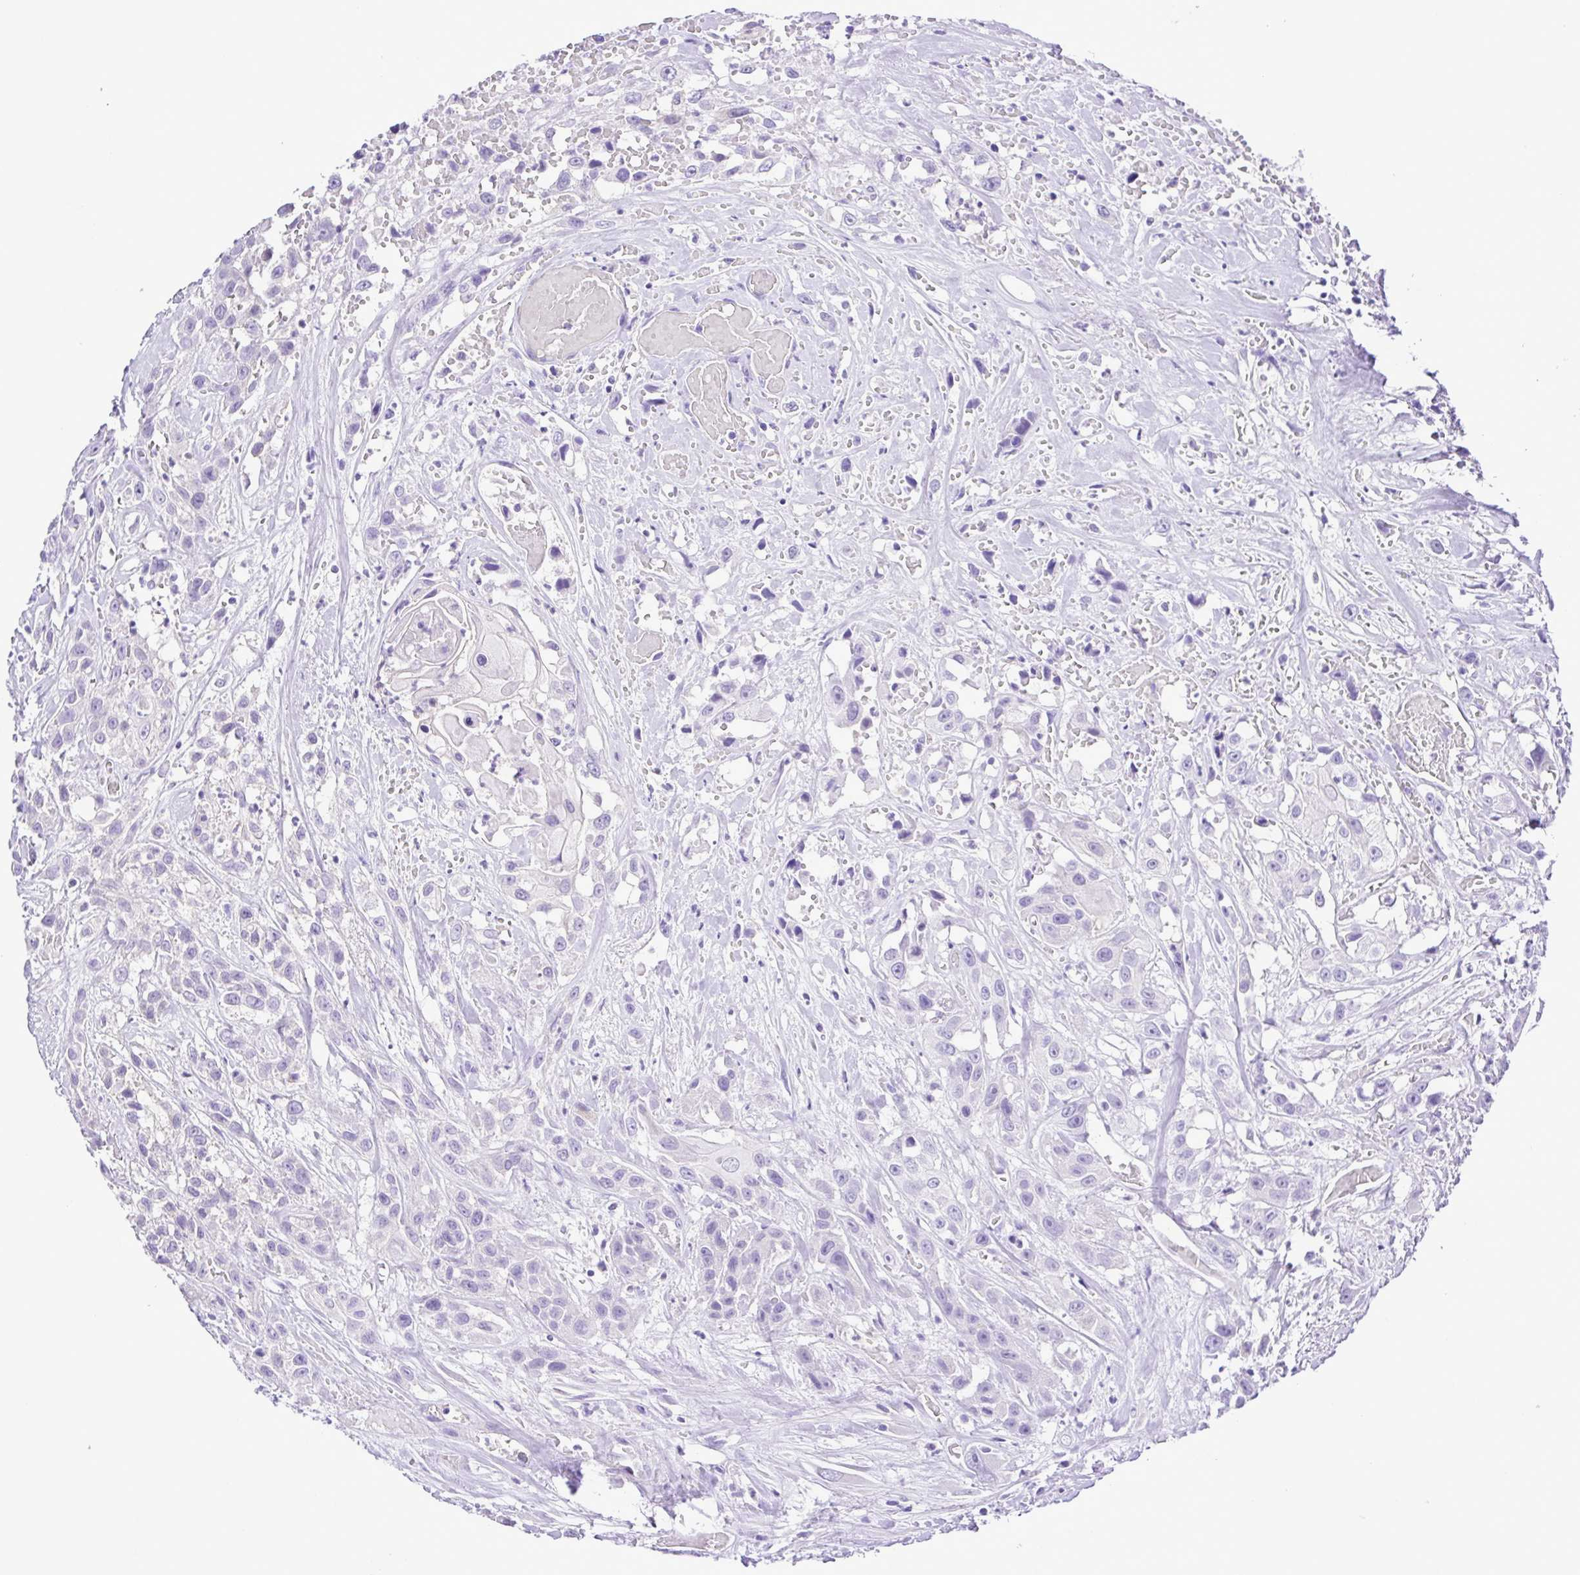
{"staining": {"intensity": "negative", "quantity": "none", "location": "none"}, "tissue": "head and neck cancer", "cell_type": "Tumor cells", "image_type": "cancer", "snomed": [{"axis": "morphology", "description": "Squamous cell carcinoma, NOS"}, {"axis": "topography", "description": "Head-Neck"}], "caption": "IHC image of neoplastic tissue: human squamous cell carcinoma (head and neck) stained with DAB shows no significant protein staining in tumor cells.", "gene": "SYT1", "patient": {"sex": "male", "age": 57}}